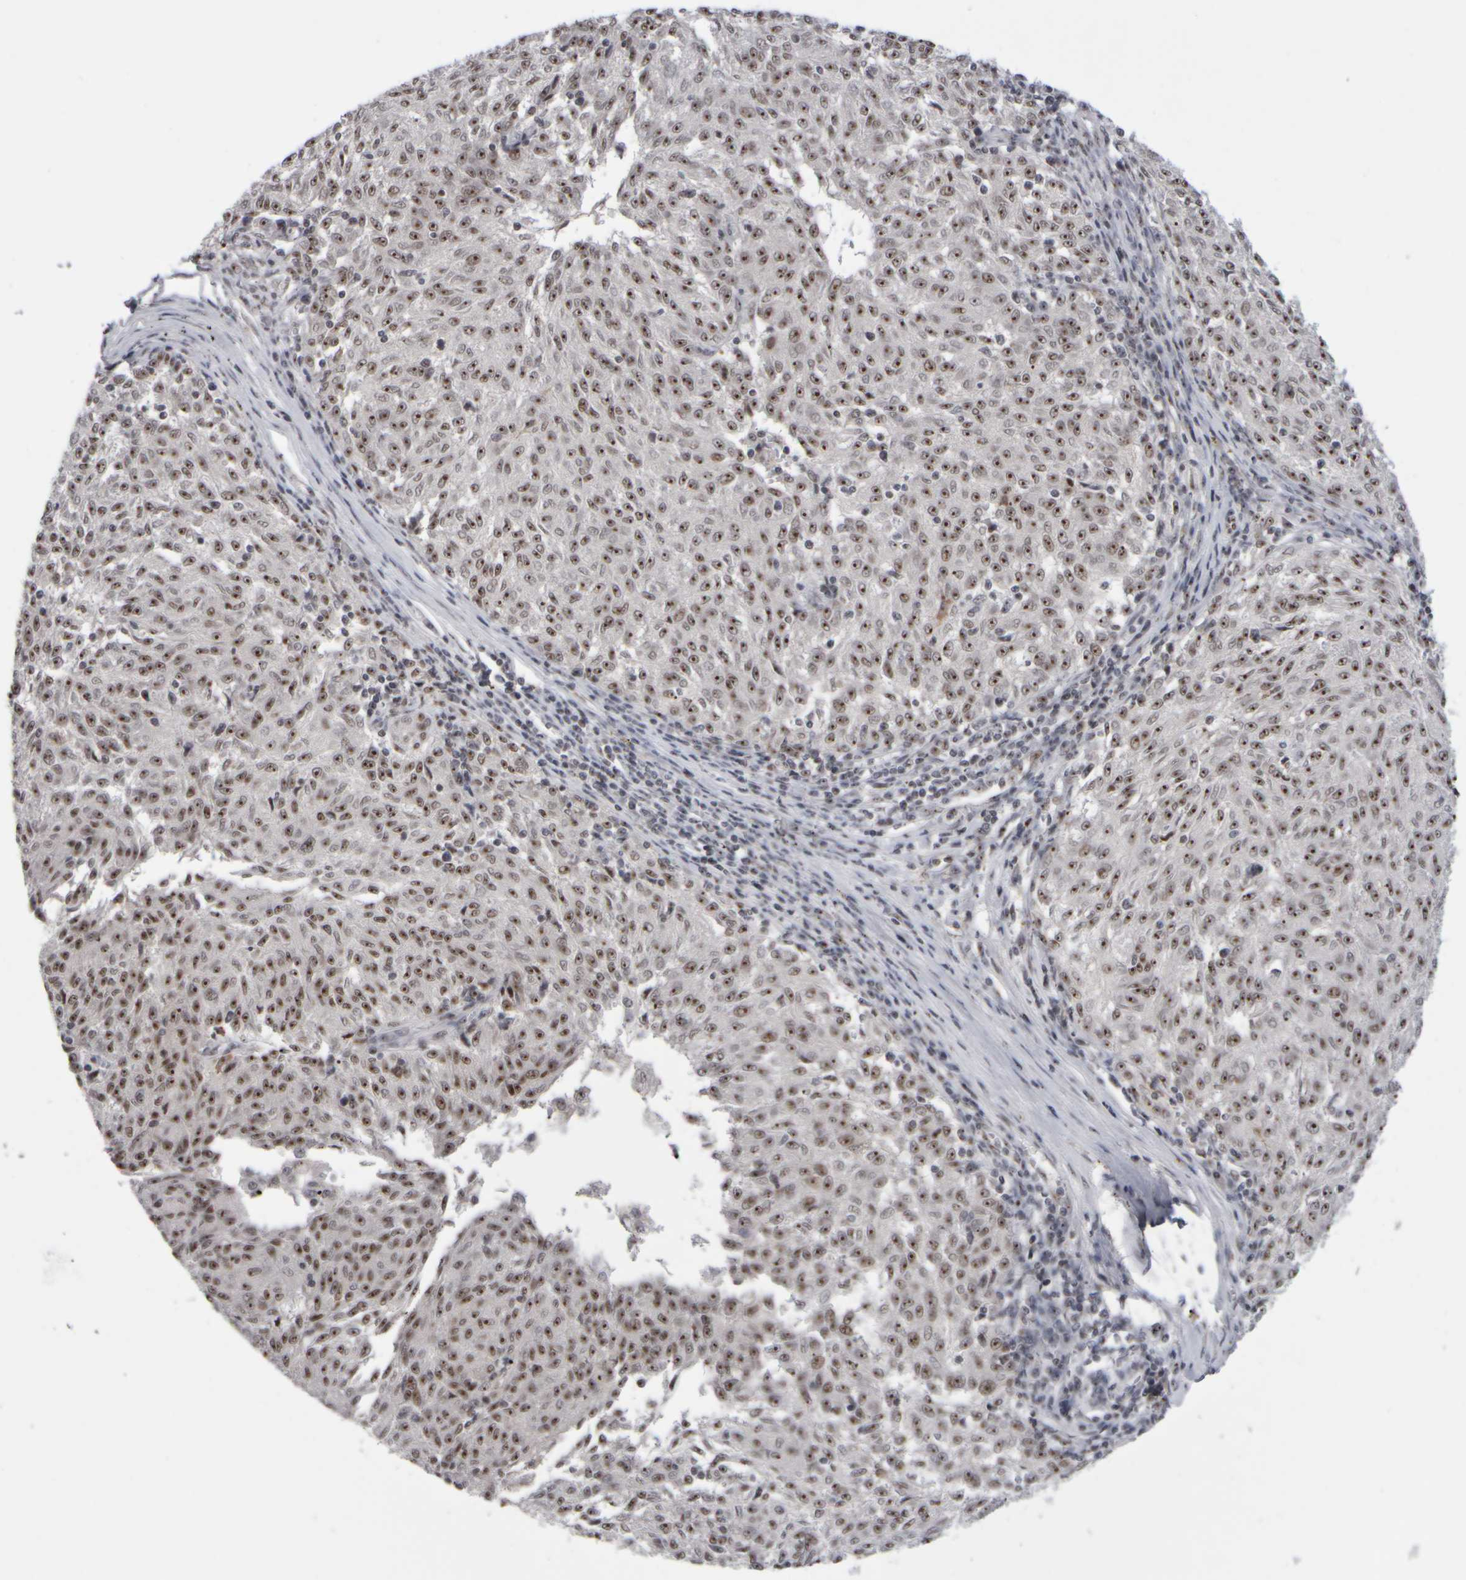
{"staining": {"intensity": "moderate", "quantity": ">75%", "location": "nuclear"}, "tissue": "melanoma", "cell_type": "Tumor cells", "image_type": "cancer", "snomed": [{"axis": "morphology", "description": "Malignant melanoma, NOS"}, {"axis": "topography", "description": "Skin"}], "caption": "About >75% of tumor cells in human malignant melanoma demonstrate moderate nuclear protein staining as visualized by brown immunohistochemical staining.", "gene": "SURF6", "patient": {"sex": "female", "age": 72}}